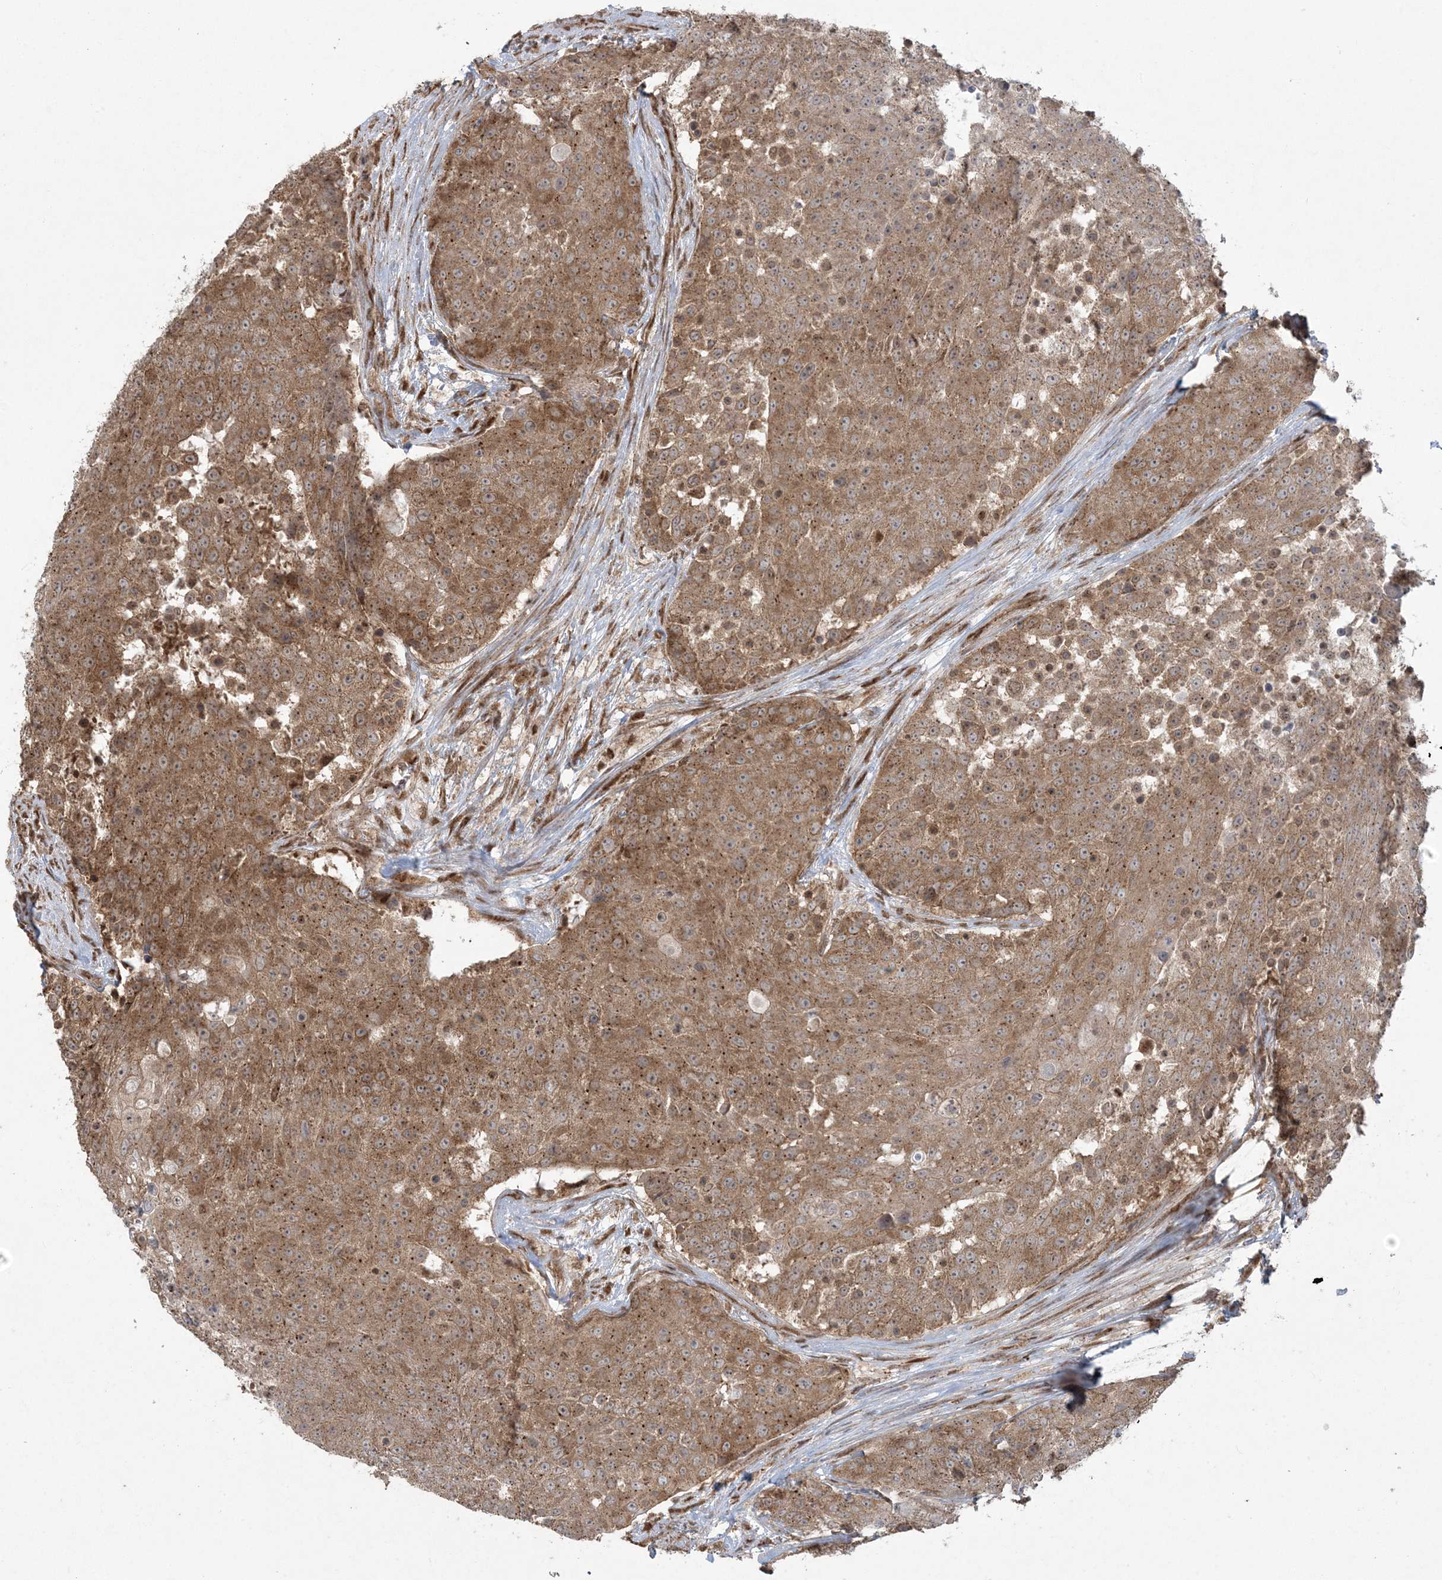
{"staining": {"intensity": "moderate", "quantity": ">75%", "location": "cytoplasmic/membranous"}, "tissue": "urothelial cancer", "cell_type": "Tumor cells", "image_type": "cancer", "snomed": [{"axis": "morphology", "description": "Urothelial carcinoma, High grade"}, {"axis": "topography", "description": "Urinary bladder"}], "caption": "DAB immunohistochemical staining of human urothelial carcinoma (high-grade) reveals moderate cytoplasmic/membranous protein expression in about >75% of tumor cells.", "gene": "ABCF3", "patient": {"sex": "female", "age": 63}}